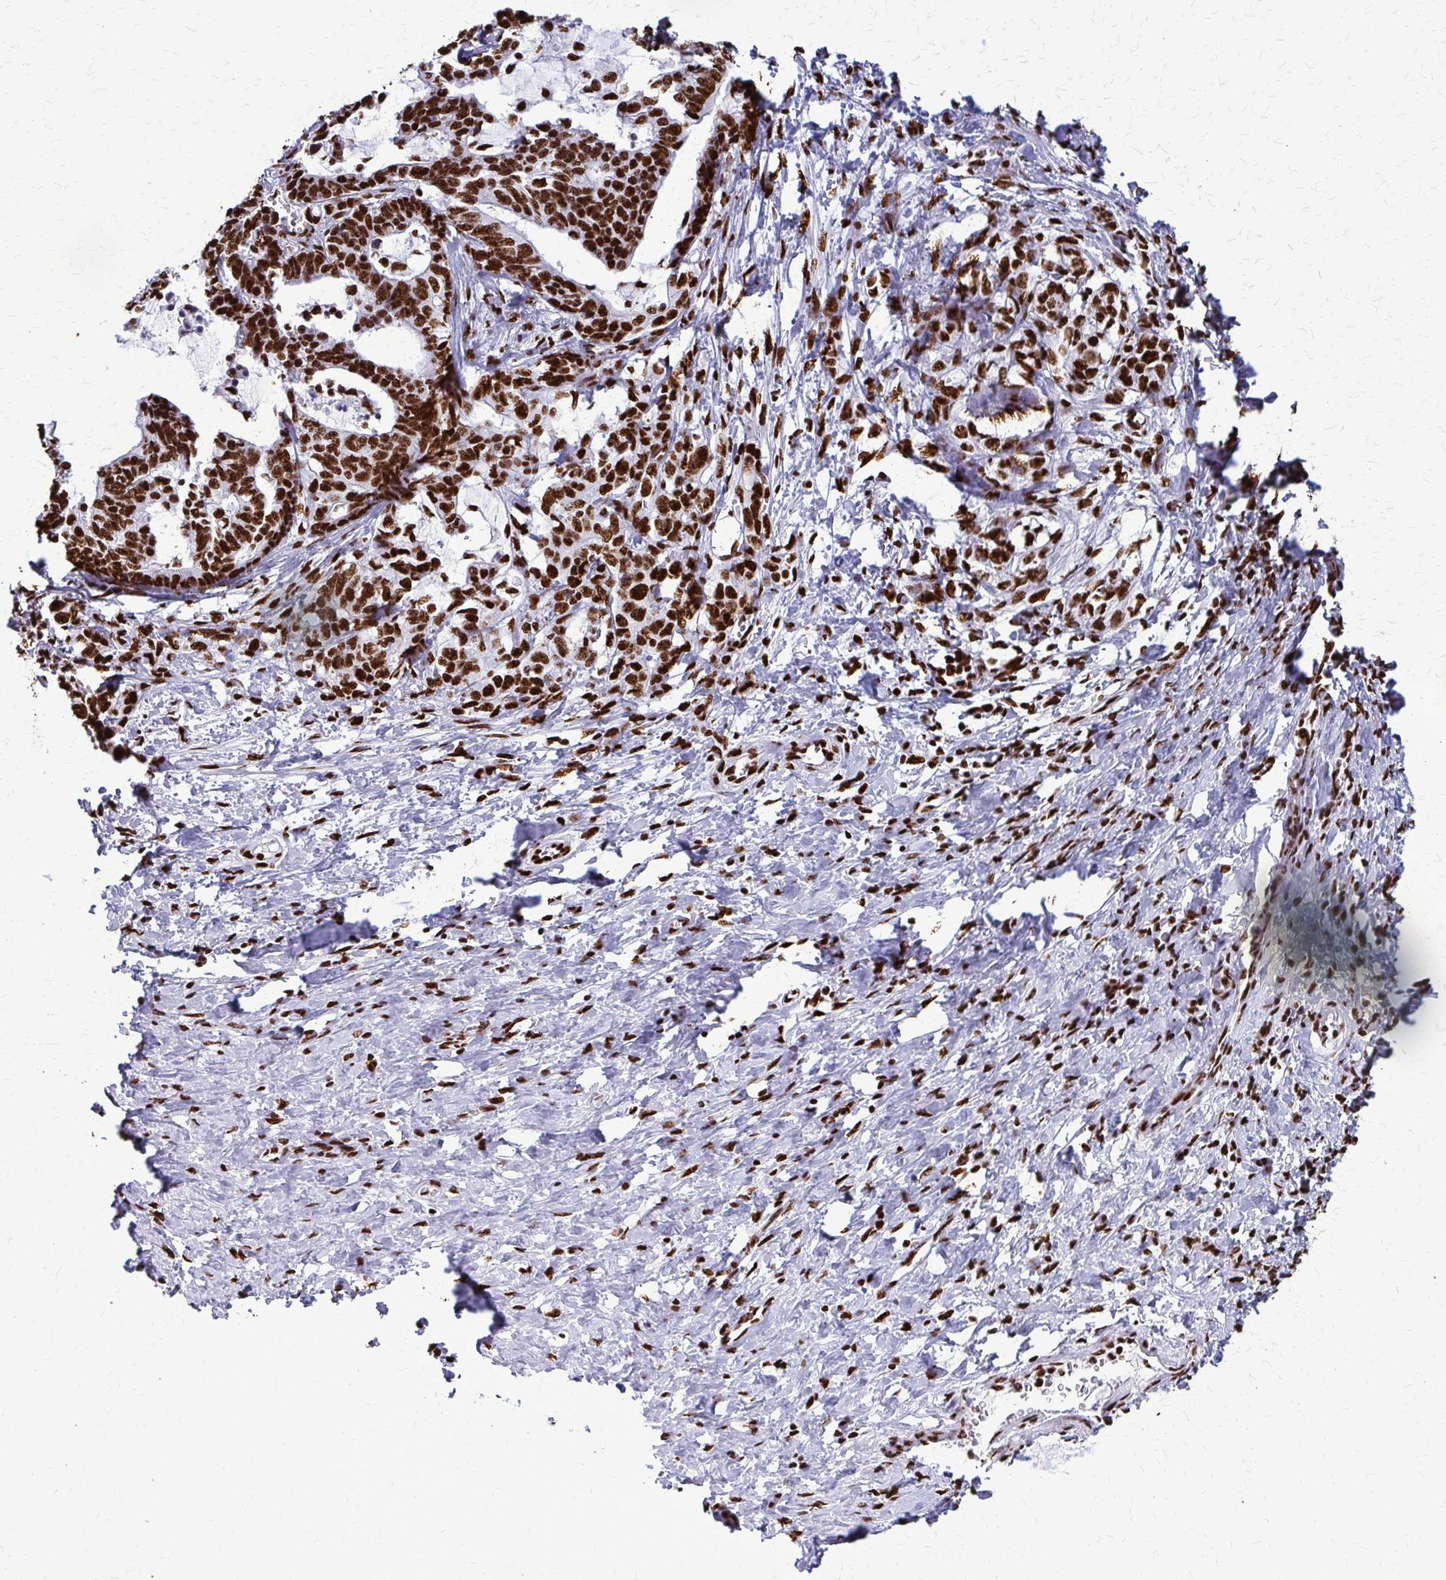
{"staining": {"intensity": "strong", "quantity": ">75%", "location": "nuclear"}, "tissue": "stomach cancer", "cell_type": "Tumor cells", "image_type": "cancer", "snomed": [{"axis": "morphology", "description": "Normal tissue, NOS"}, {"axis": "morphology", "description": "Adenocarcinoma, NOS"}, {"axis": "topography", "description": "Stomach"}], "caption": "This image reveals adenocarcinoma (stomach) stained with IHC to label a protein in brown. The nuclear of tumor cells show strong positivity for the protein. Nuclei are counter-stained blue.", "gene": "SFPQ", "patient": {"sex": "female", "age": 64}}